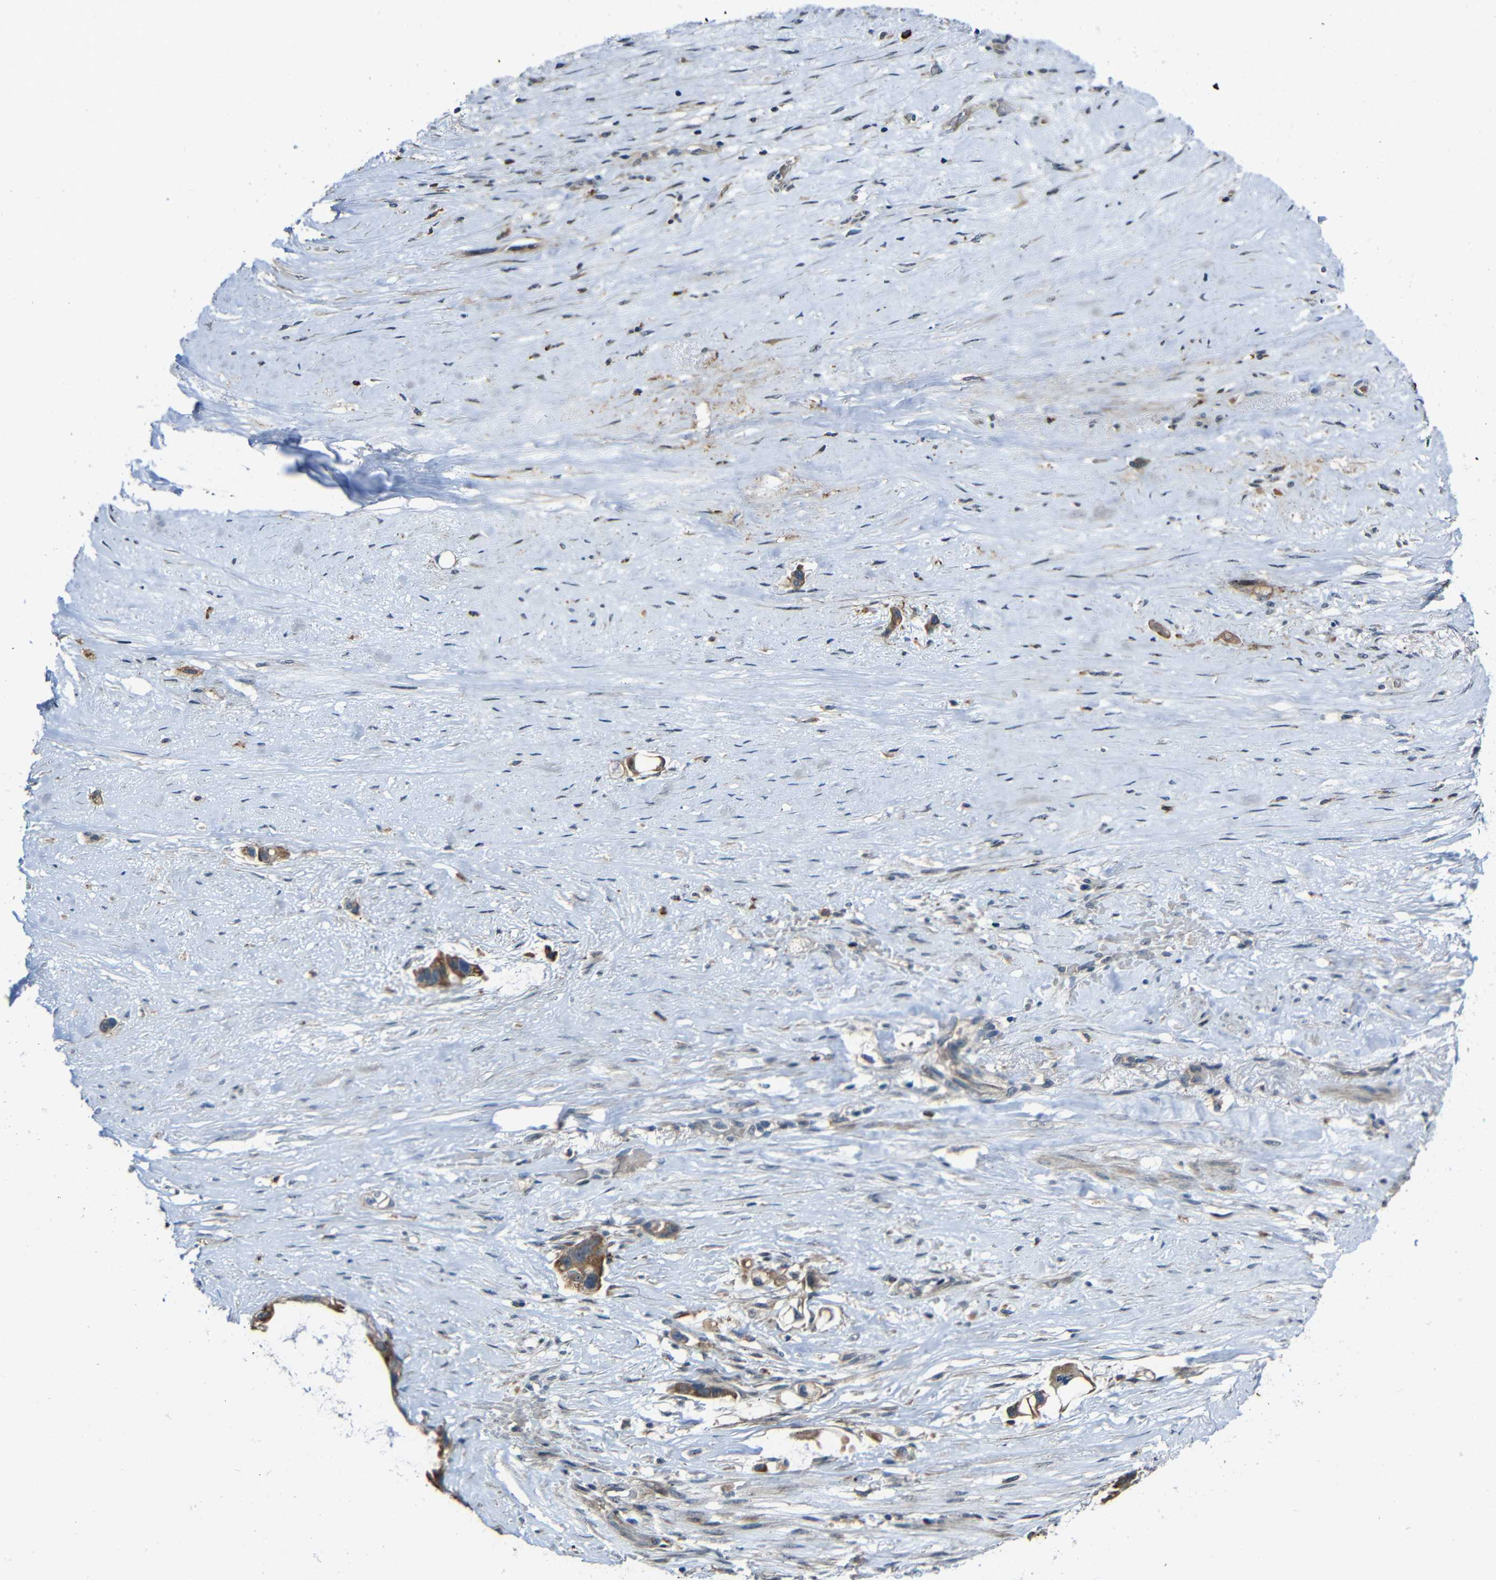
{"staining": {"intensity": "moderate", "quantity": ">75%", "location": "cytoplasmic/membranous"}, "tissue": "liver cancer", "cell_type": "Tumor cells", "image_type": "cancer", "snomed": [{"axis": "morphology", "description": "Cholangiocarcinoma"}, {"axis": "topography", "description": "Liver"}], "caption": "Liver cholangiocarcinoma stained with DAB immunohistochemistry demonstrates medium levels of moderate cytoplasmic/membranous staining in approximately >75% of tumor cells.", "gene": "DNAJC5", "patient": {"sex": "female", "age": 65}}